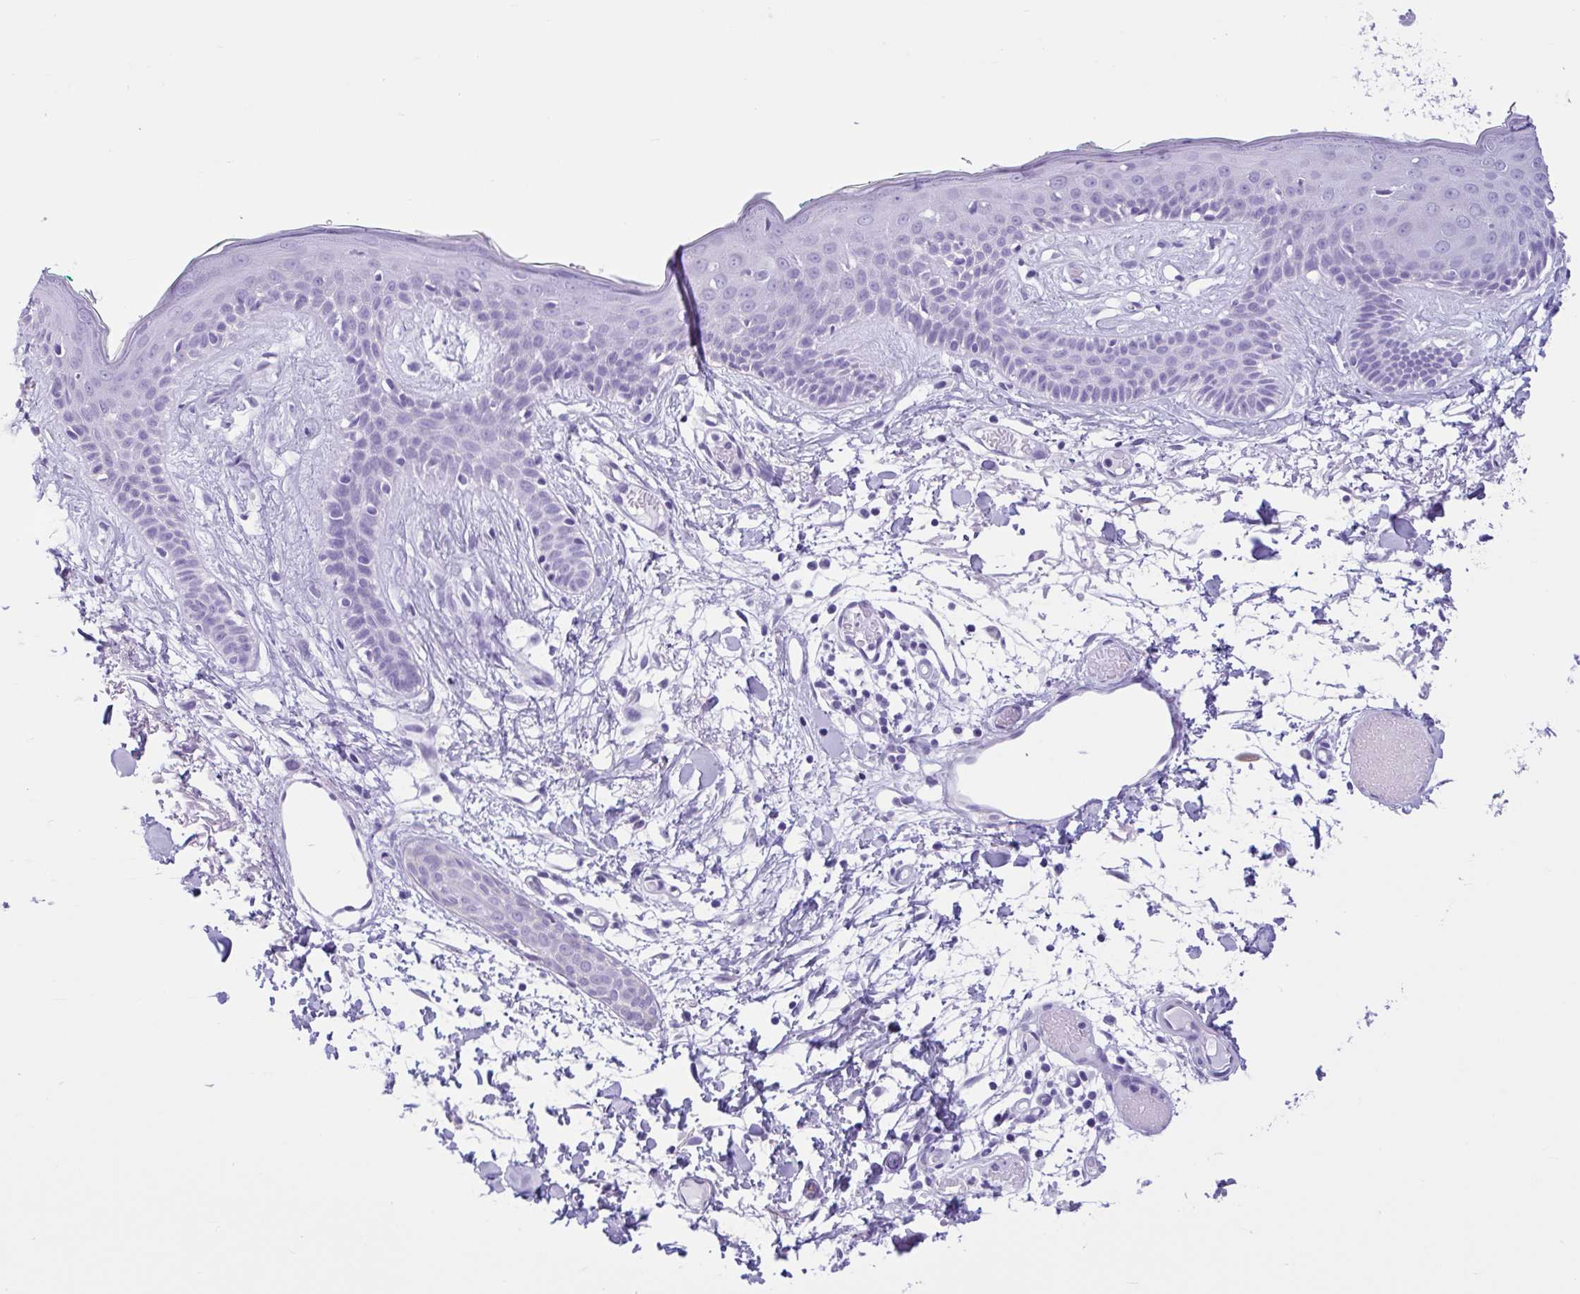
{"staining": {"intensity": "negative", "quantity": "none", "location": "none"}, "tissue": "skin", "cell_type": "Fibroblasts", "image_type": "normal", "snomed": [{"axis": "morphology", "description": "Normal tissue, NOS"}, {"axis": "topography", "description": "Skin"}], "caption": "The image demonstrates no significant expression in fibroblasts of skin.", "gene": "ENSG00000274792", "patient": {"sex": "male", "age": 79}}